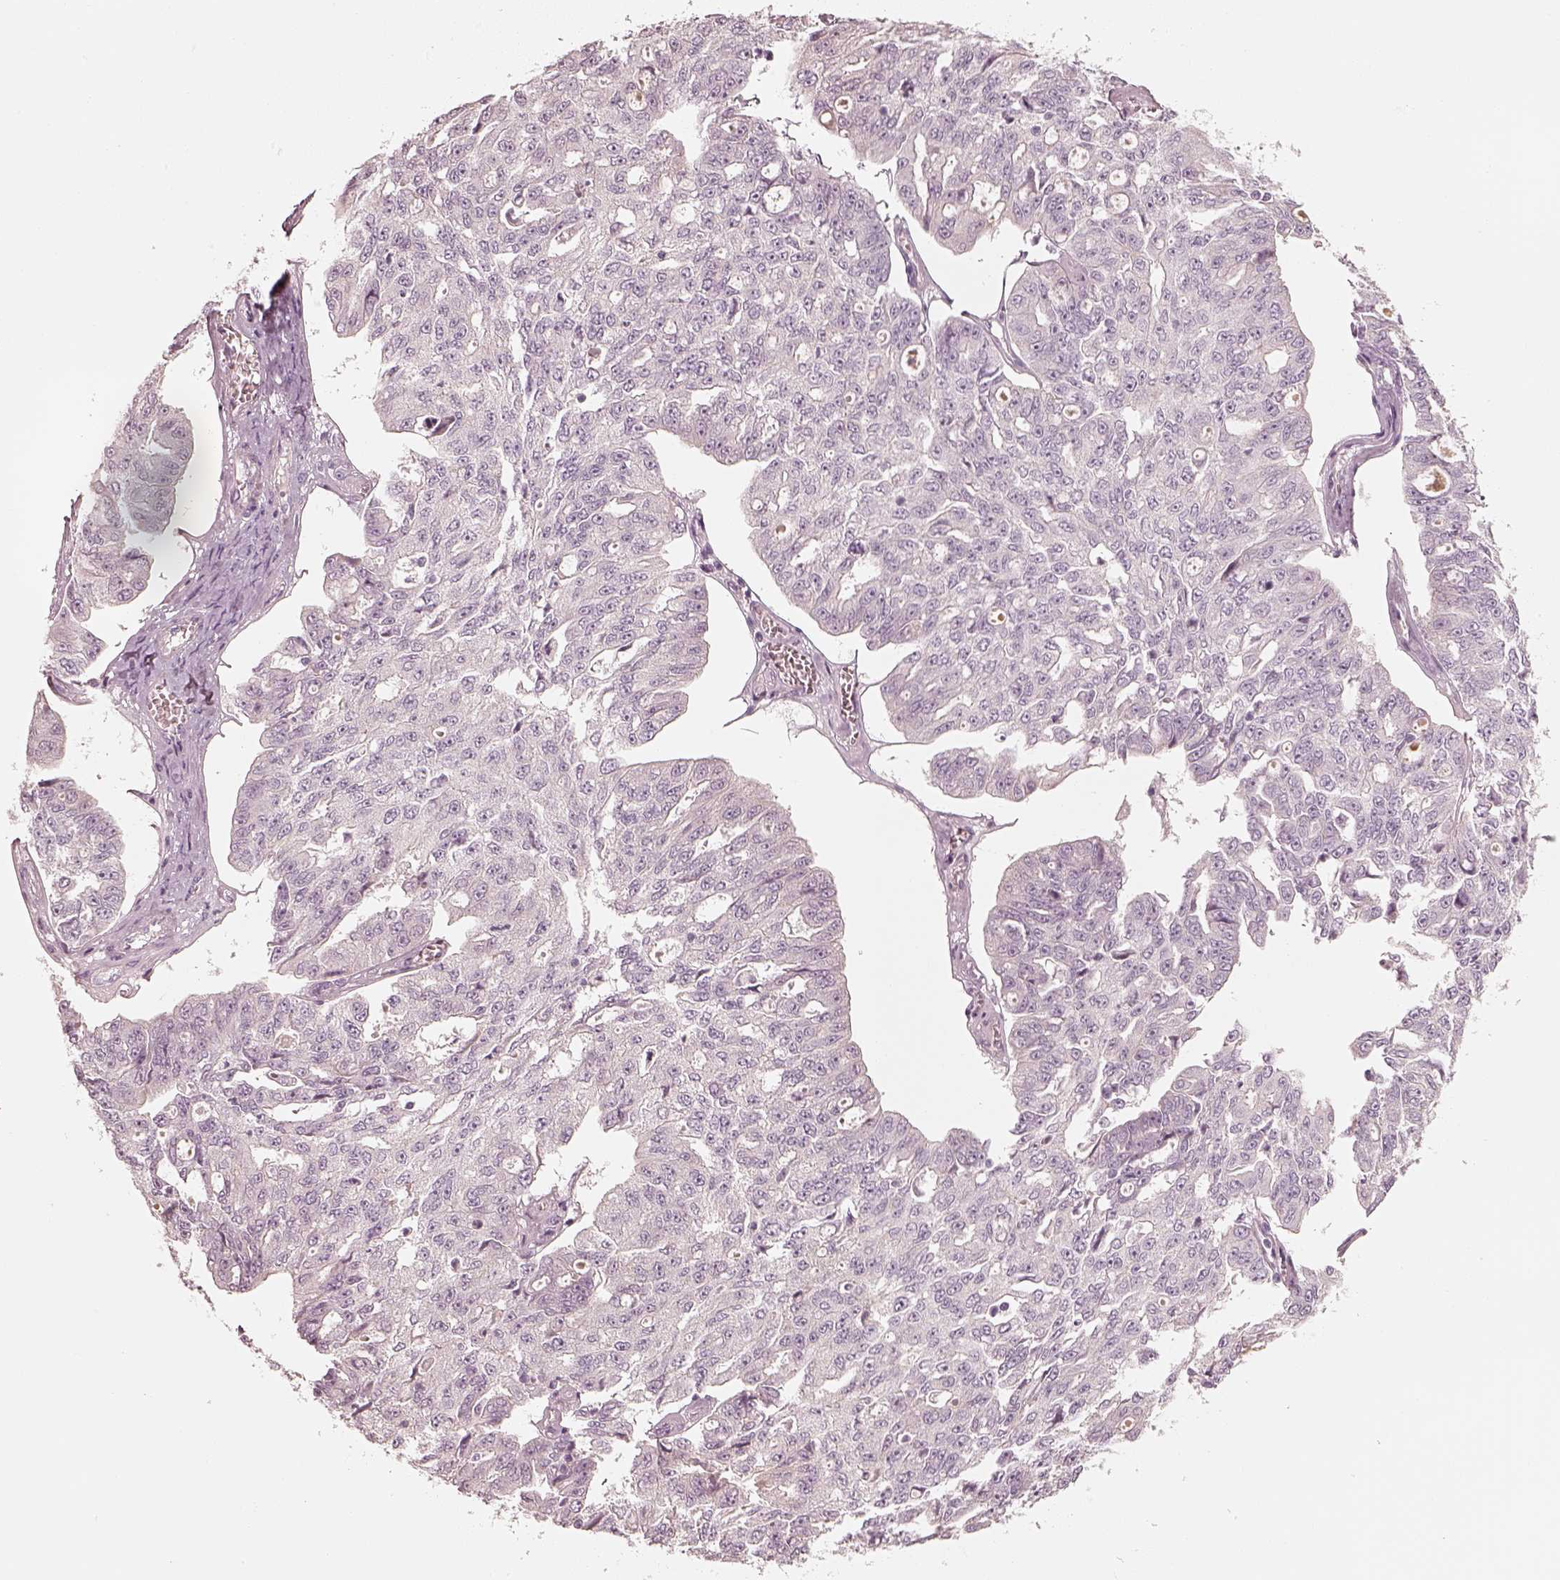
{"staining": {"intensity": "negative", "quantity": "none", "location": "none"}, "tissue": "ovarian cancer", "cell_type": "Tumor cells", "image_type": "cancer", "snomed": [{"axis": "morphology", "description": "Carcinoma, endometroid"}, {"axis": "topography", "description": "Ovary"}], "caption": "Tumor cells show no significant positivity in ovarian cancer.", "gene": "SPATA24", "patient": {"sex": "female", "age": 65}}